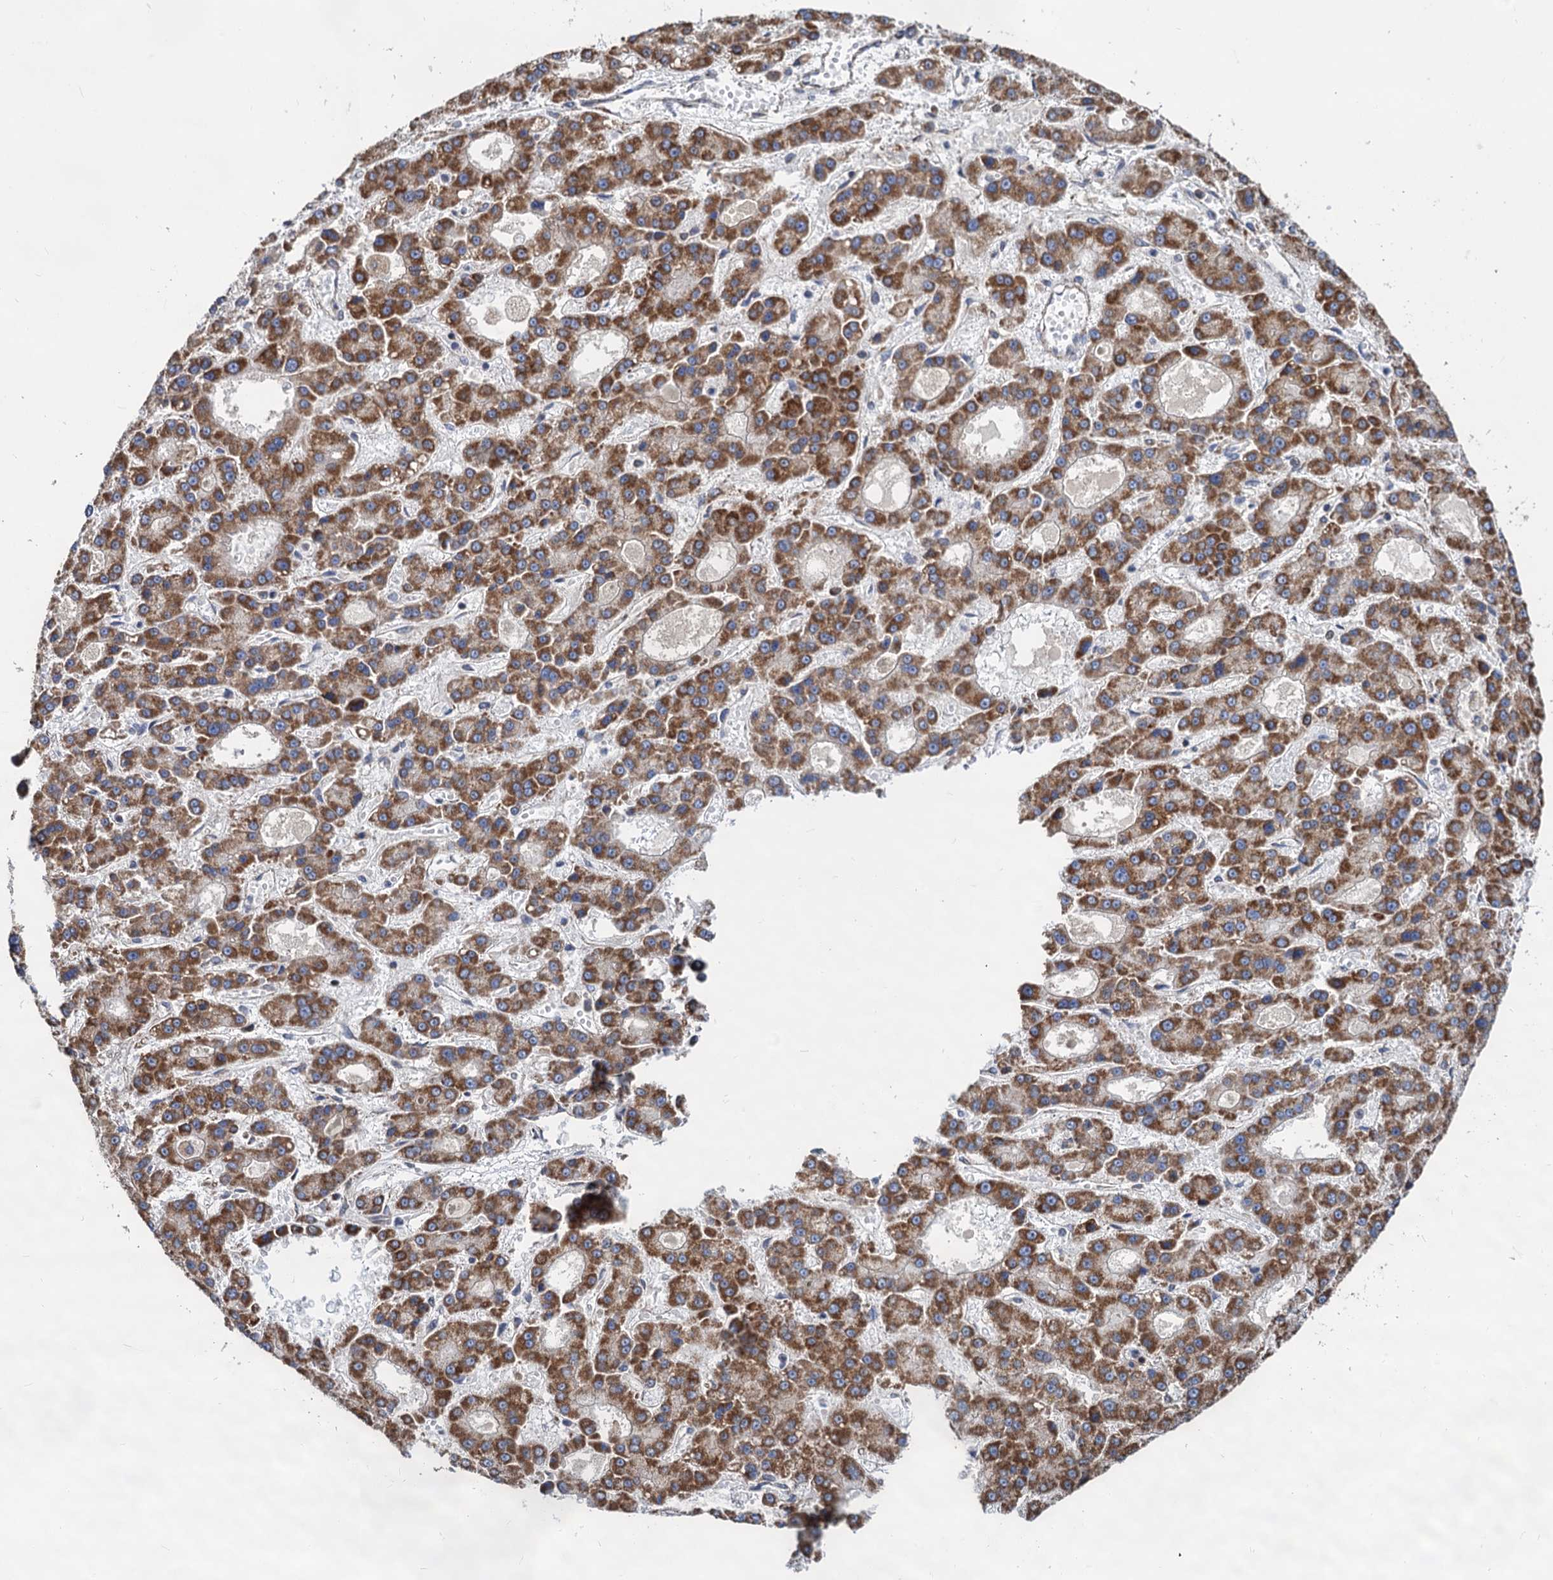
{"staining": {"intensity": "moderate", "quantity": ">75%", "location": "cytoplasmic/membranous"}, "tissue": "liver cancer", "cell_type": "Tumor cells", "image_type": "cancer", "snomed": [{"axis": "morphology", "description": "Carcinoma, Hepatocellular, NOS"}, {"axis": "topography", "description": "Liver"}], "caption": "Immunohistochemistry histopathology image of liver cancer (hepatocellular carcinoma) stained for a protein (brown), which demonstrates medium levels of moderate cytoplasmic/membranous staining in about >75% of tumor cells.", "gene": "TIMM10", "patient": {"sex": "male", "age": 70}}